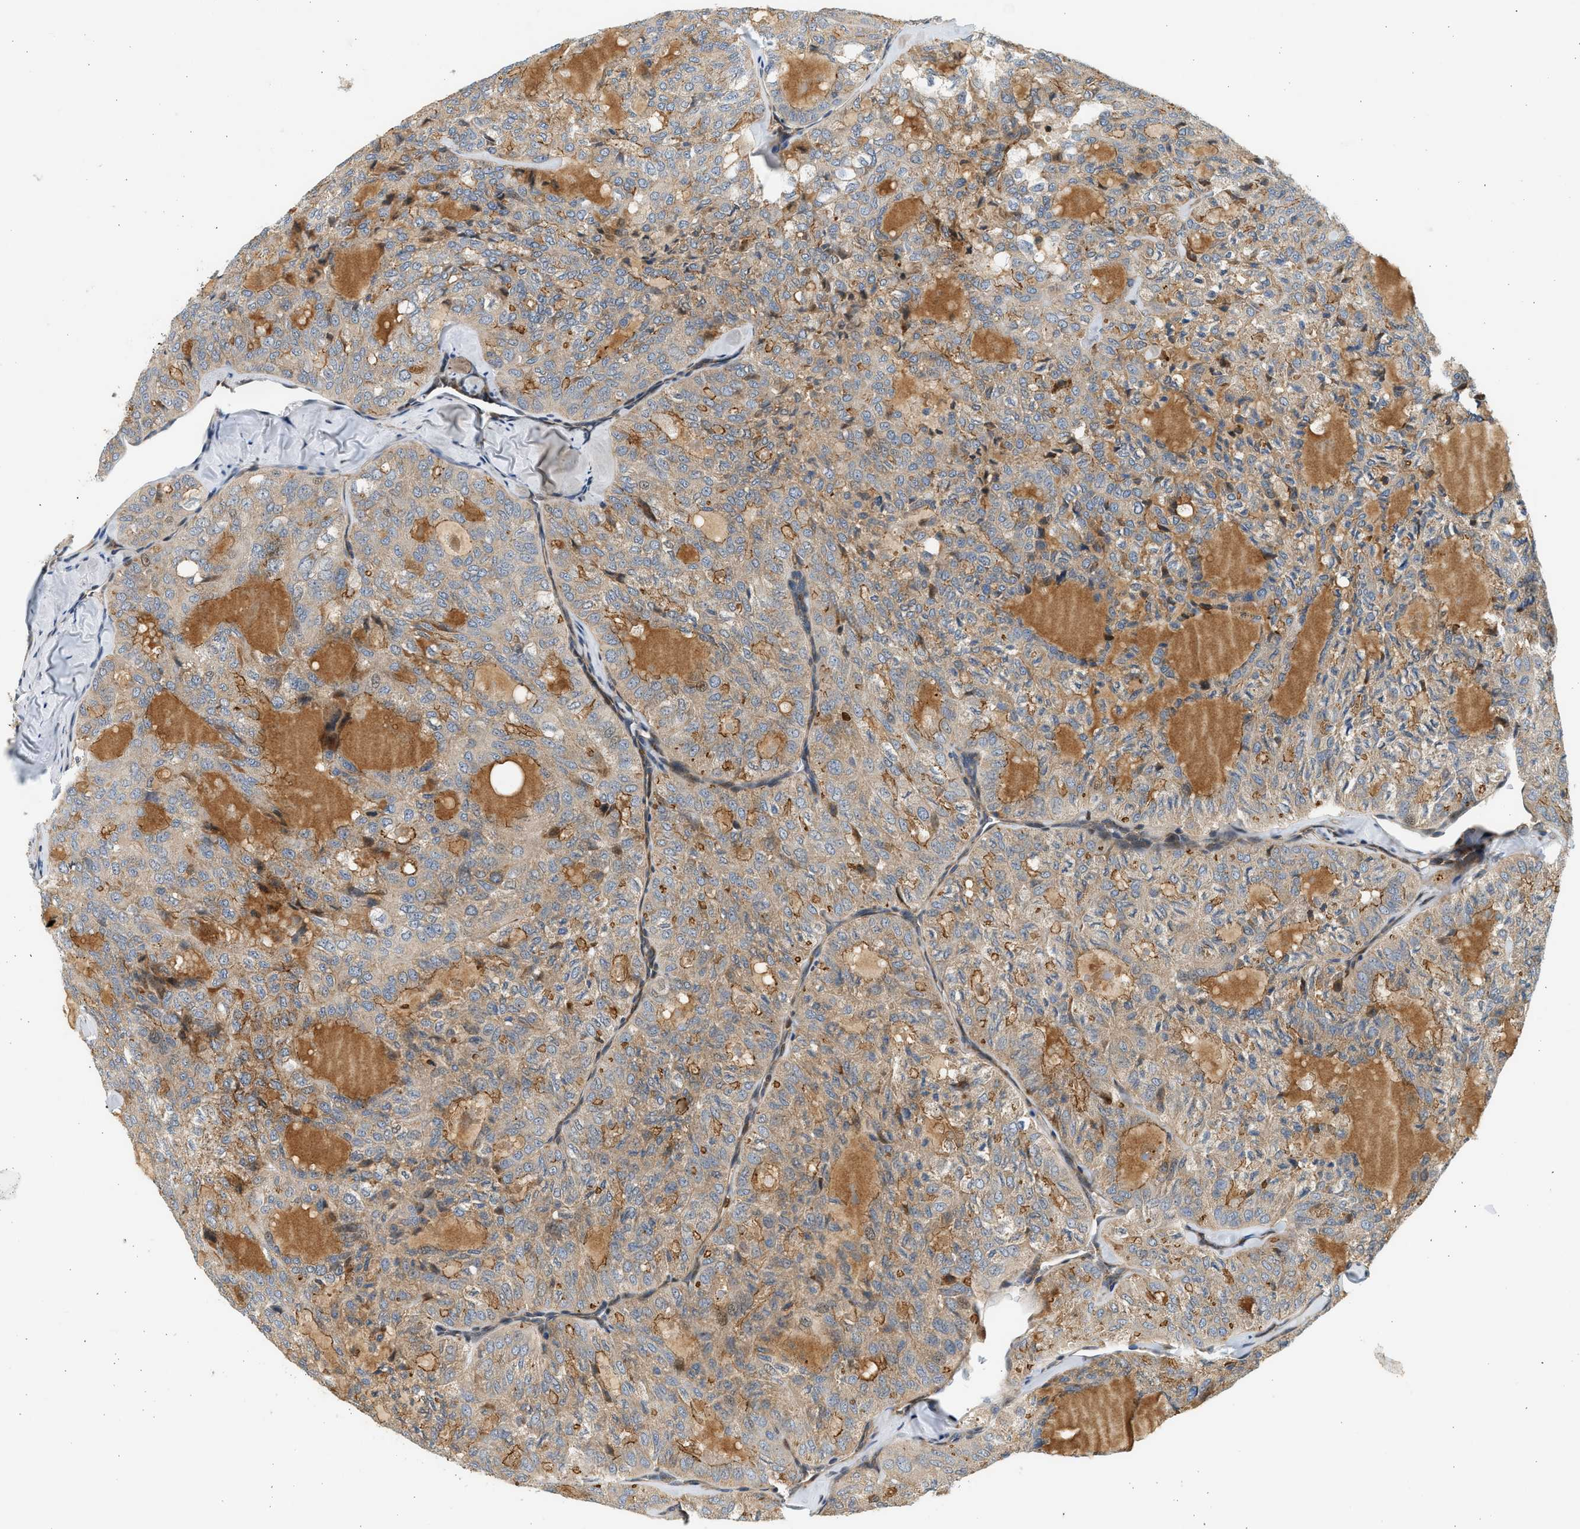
{"staining": {"intensity": "weak", "quantity": ">75%", "location": "cytoplasmic/membranous"}, "tissue": "thyroid cancer", "cell_type": "Tumor cells", "image_type": "cancer", "snomed": [{"axis": "morphology", "description": "Follicular adenoma carcinoma, NOS"}, {"axis": "topography", "description": "Thyroid gland"}], "caption": "Human follicular adenoma carcinoma (thyroid) stained with a brown dye displays weak cytoplasmic/membranous positive expression in approximately >75% of tumor cells.", "gene": "NRSN2", "patient": {"sex": "male", "age": 75}}